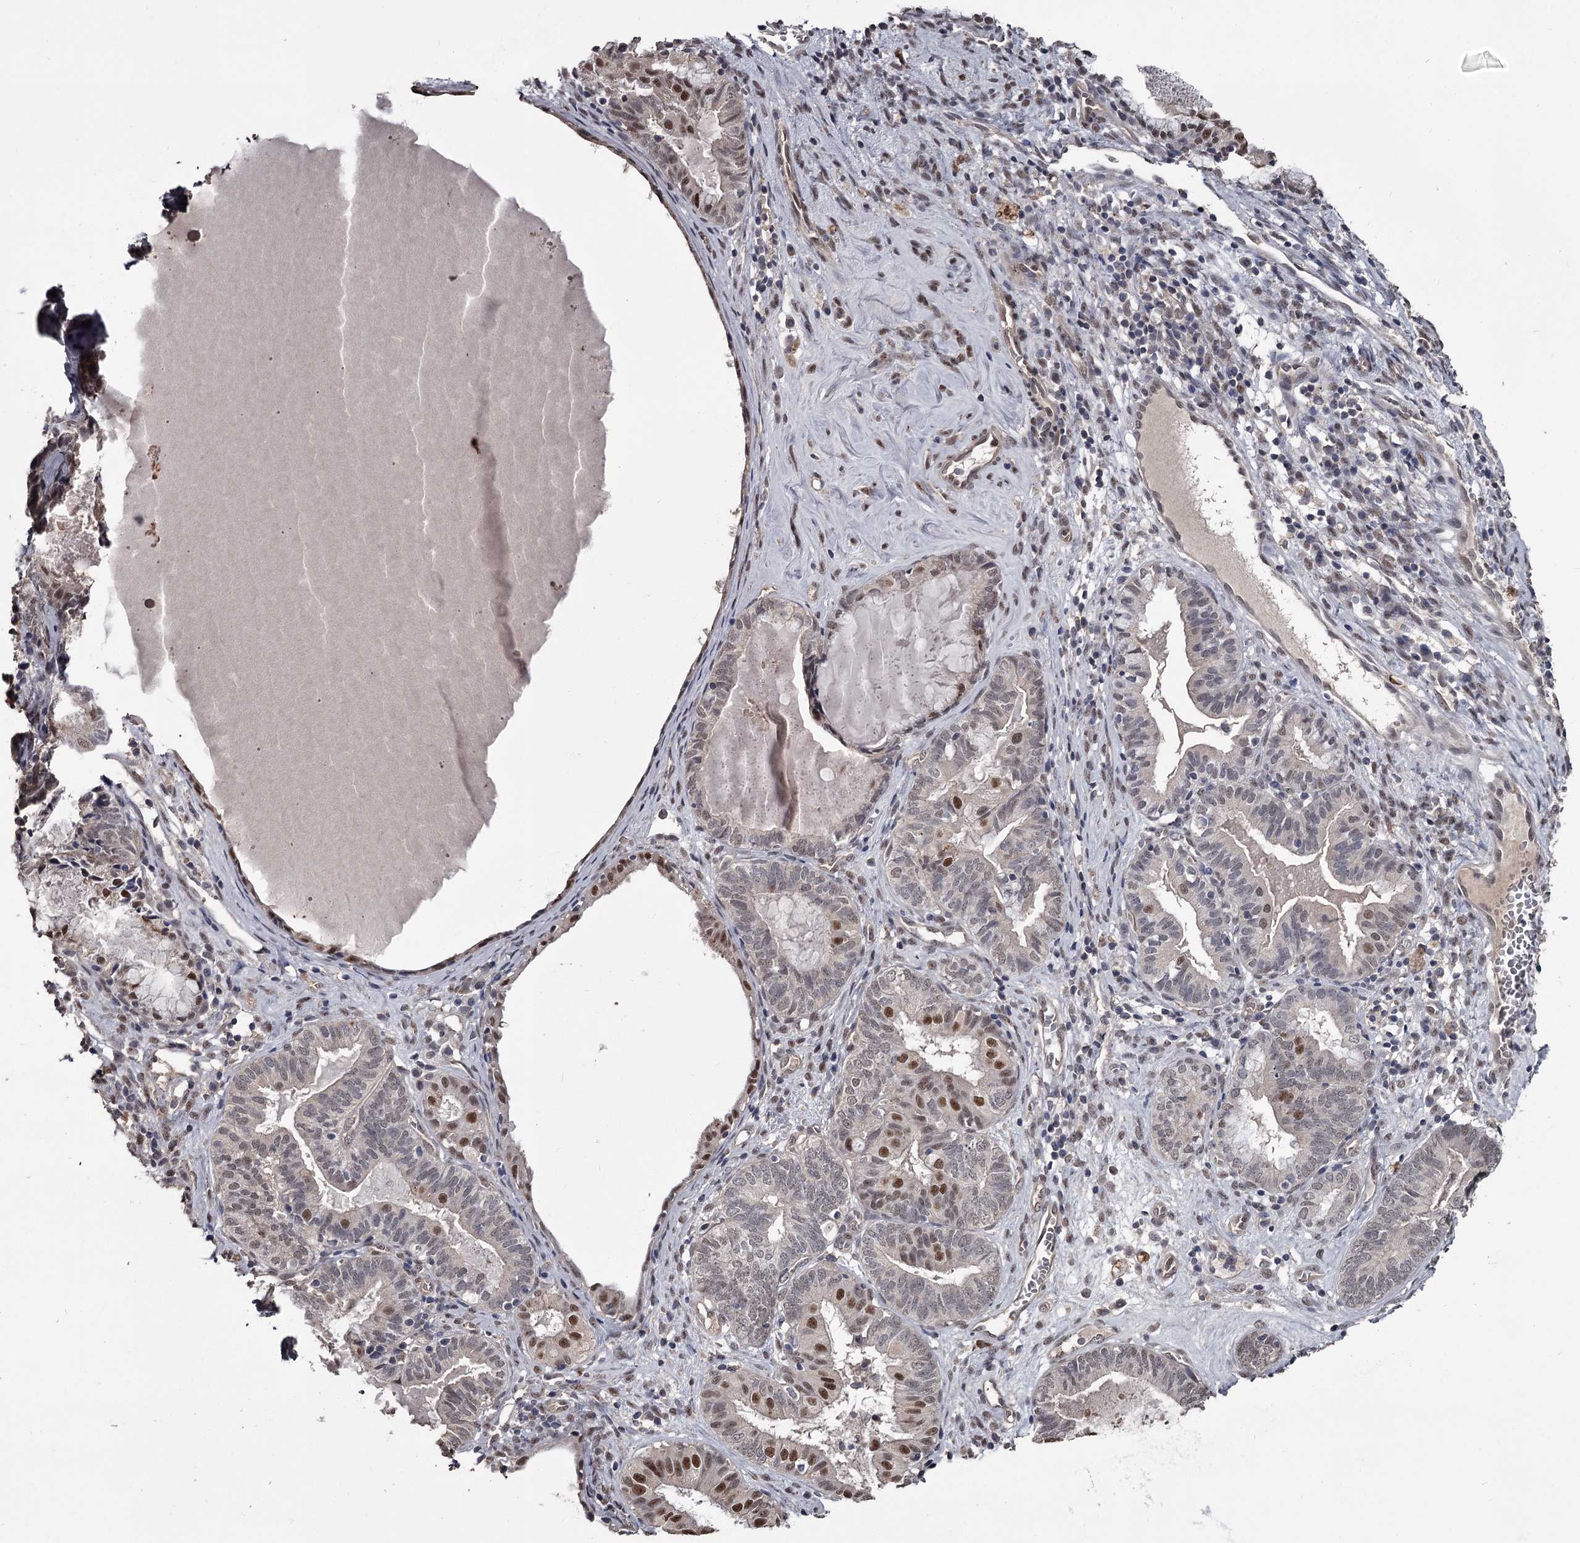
{"staining": {"intensity": "moderate", "quantity": "<25%", "location": "nuclear"}, "tissue": "endometrial cancer", "cell_type": "Tumor cells", "image_type": "cancer", "snomed": [{"axis": "morphology", "description": "Adenocarcinoma, NOS"}, {"axis": "topography", "description": "Endometrium"}], "caption": "Protein staining by immunohistochemistry displays moderate nuclear positivity in approximately <25% of tumor cells in endometrial adenocarcinoma. (DAB IHC with brightfield microscopy, high magnification).", "gene": "PRPF40B", "patient": {"sex": "female", "age": 79}}